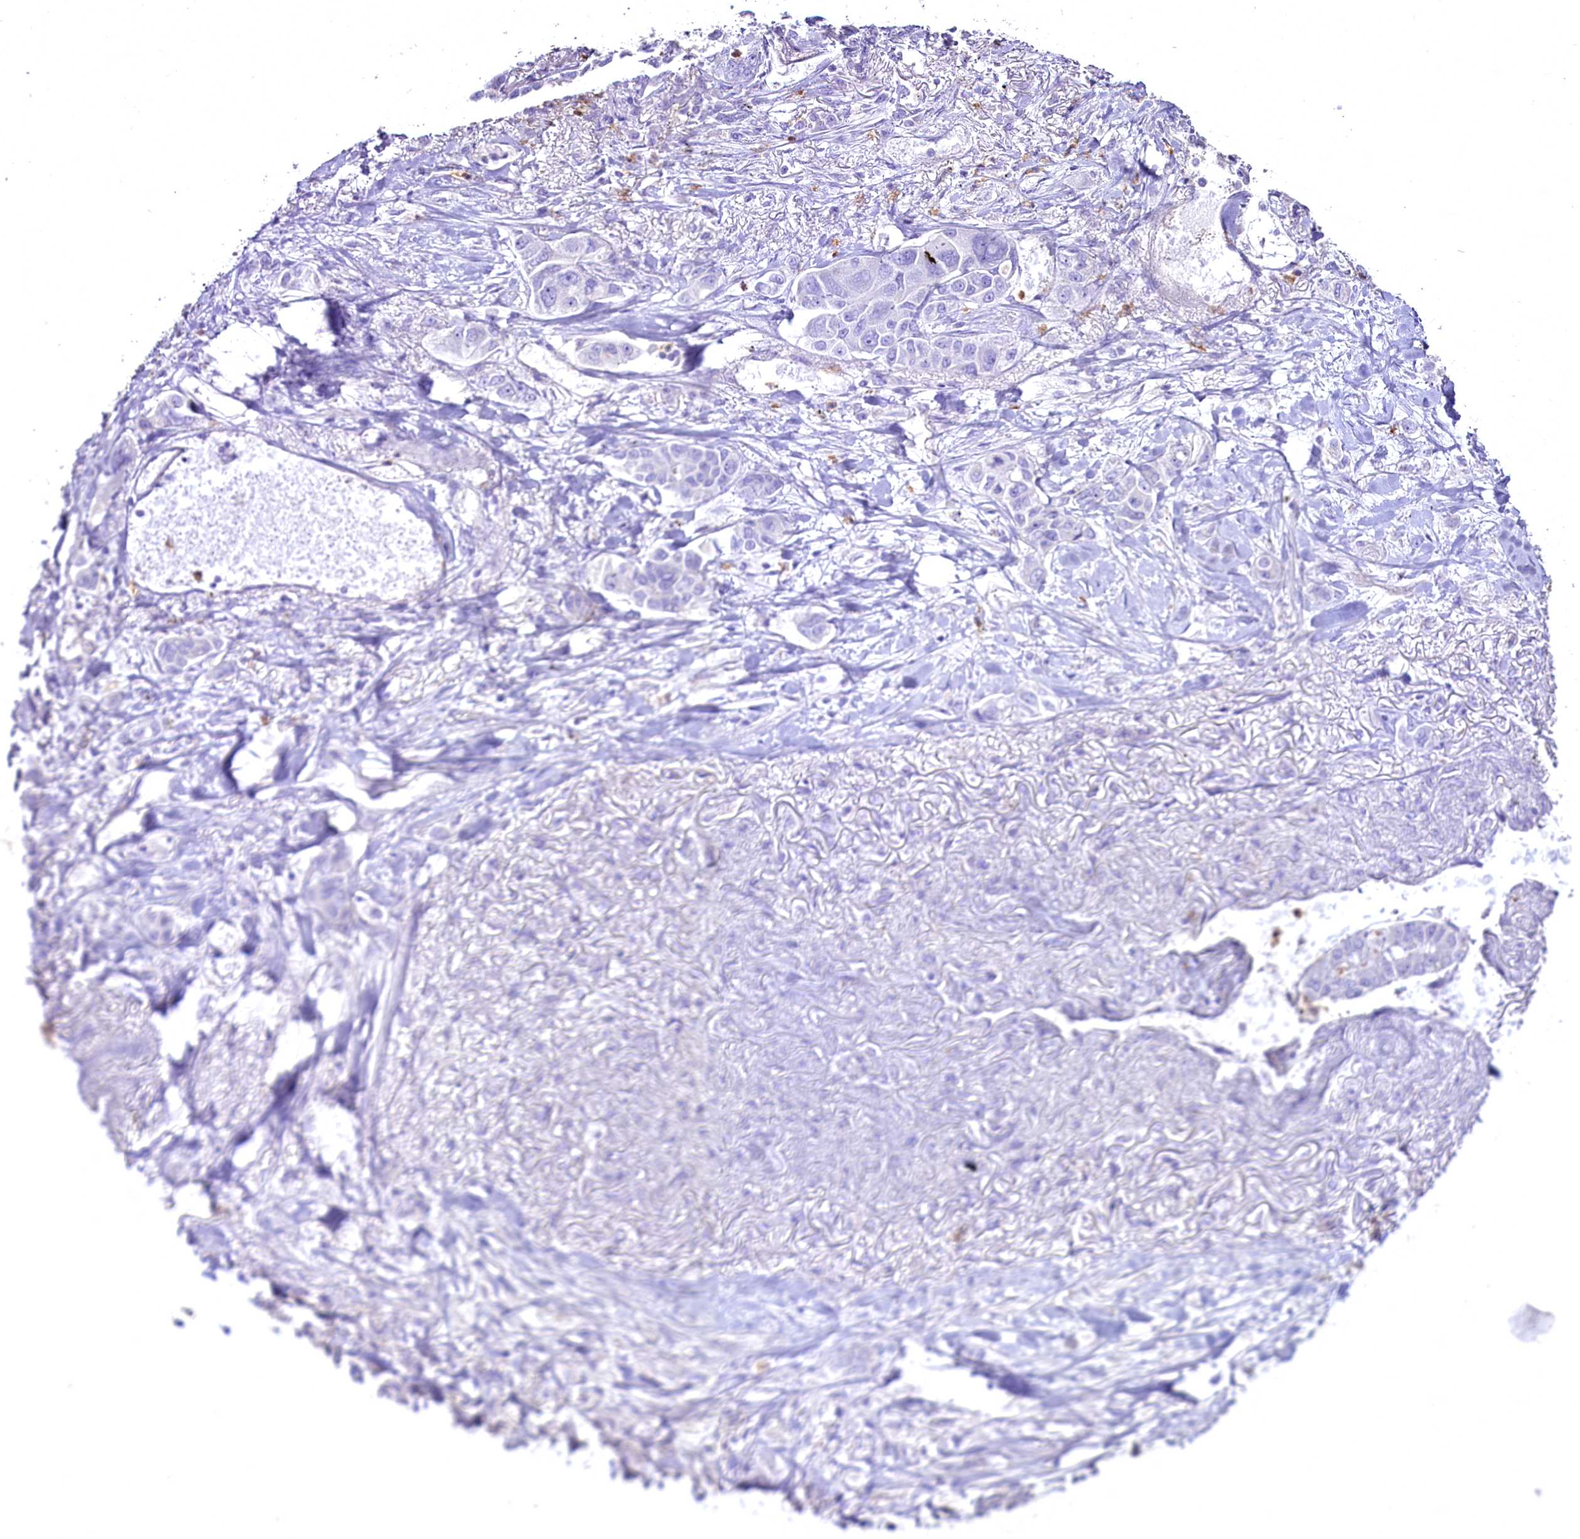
{"staining": {"intensity": "negative", "quantity": "none", "location": "none"}, "tissue": "lung cancer", "cell_type": "Tumor cells", "image_type": "cancer", "snomed": [{"axis": "morphology", "description": "Adenocarcinoma, NOS"}, {"axis": "topography", "description": "Lung"}], "caption": "A high-resolution image shows IHC staining of lung cancer, which displays no significant staining in tumor cells.", "gene": "FAM209B", "patient": {"sex": "male", "age": 49}}